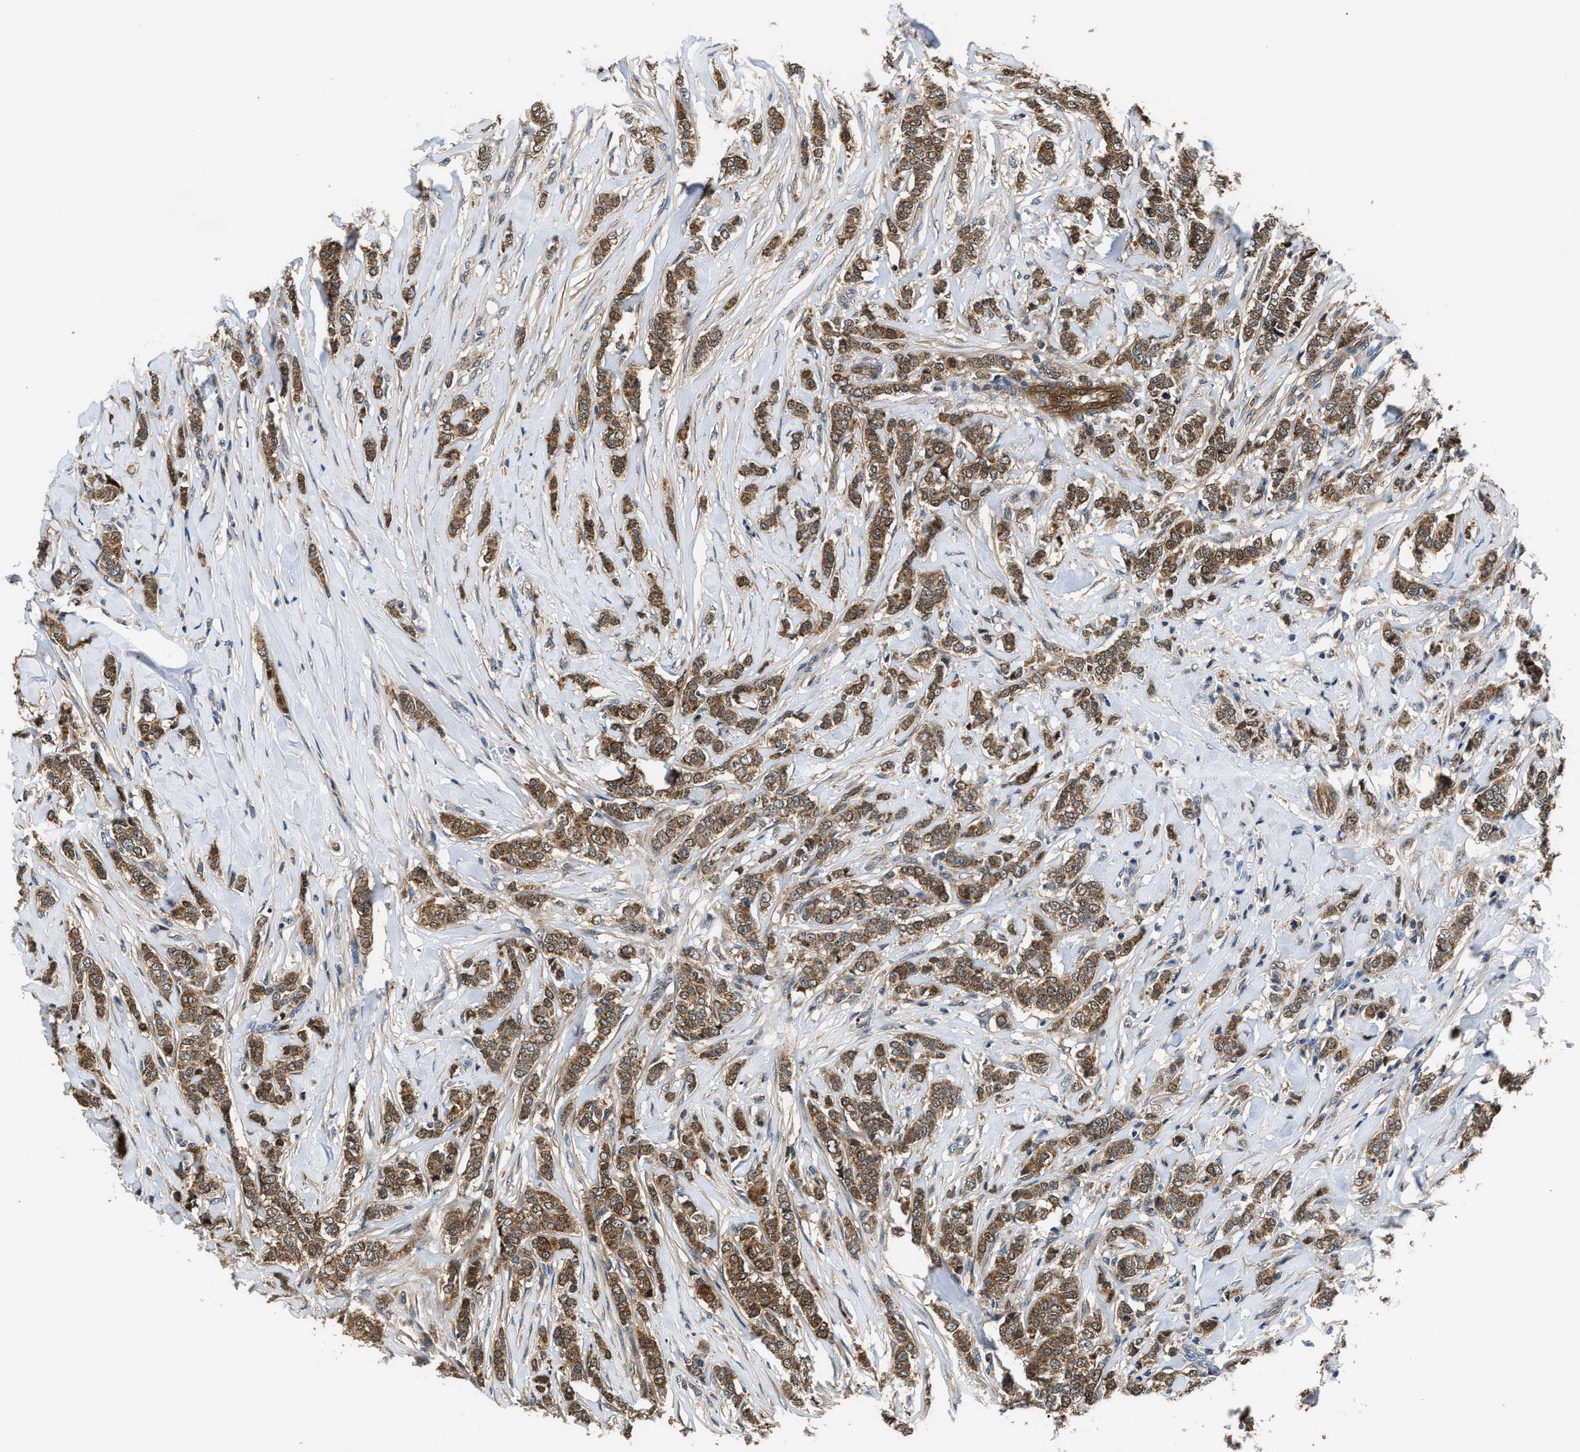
{"staining": {"intensity": "moderate", "quantity": ">75%", "location": "cytoplasmic/membranous"}, "tissue": "breast cancer", "cell_type": "Tumor cells", "image_type": "cancer", "snomed": [{"axis": "morphology", "description": "Lobular carcinoma"}, {"axis": "topography", "description": "Skin"}, {"axis": "topography", "description": "Breast"}], "caption": "Tumor cells demonstrate moderate cytoplasmic/membranous staining in approximately >75% of cells in breast cancer (lobular carcinoma).", "gene": "PPA1", "patient": {"sex": "female", "age": 46}}